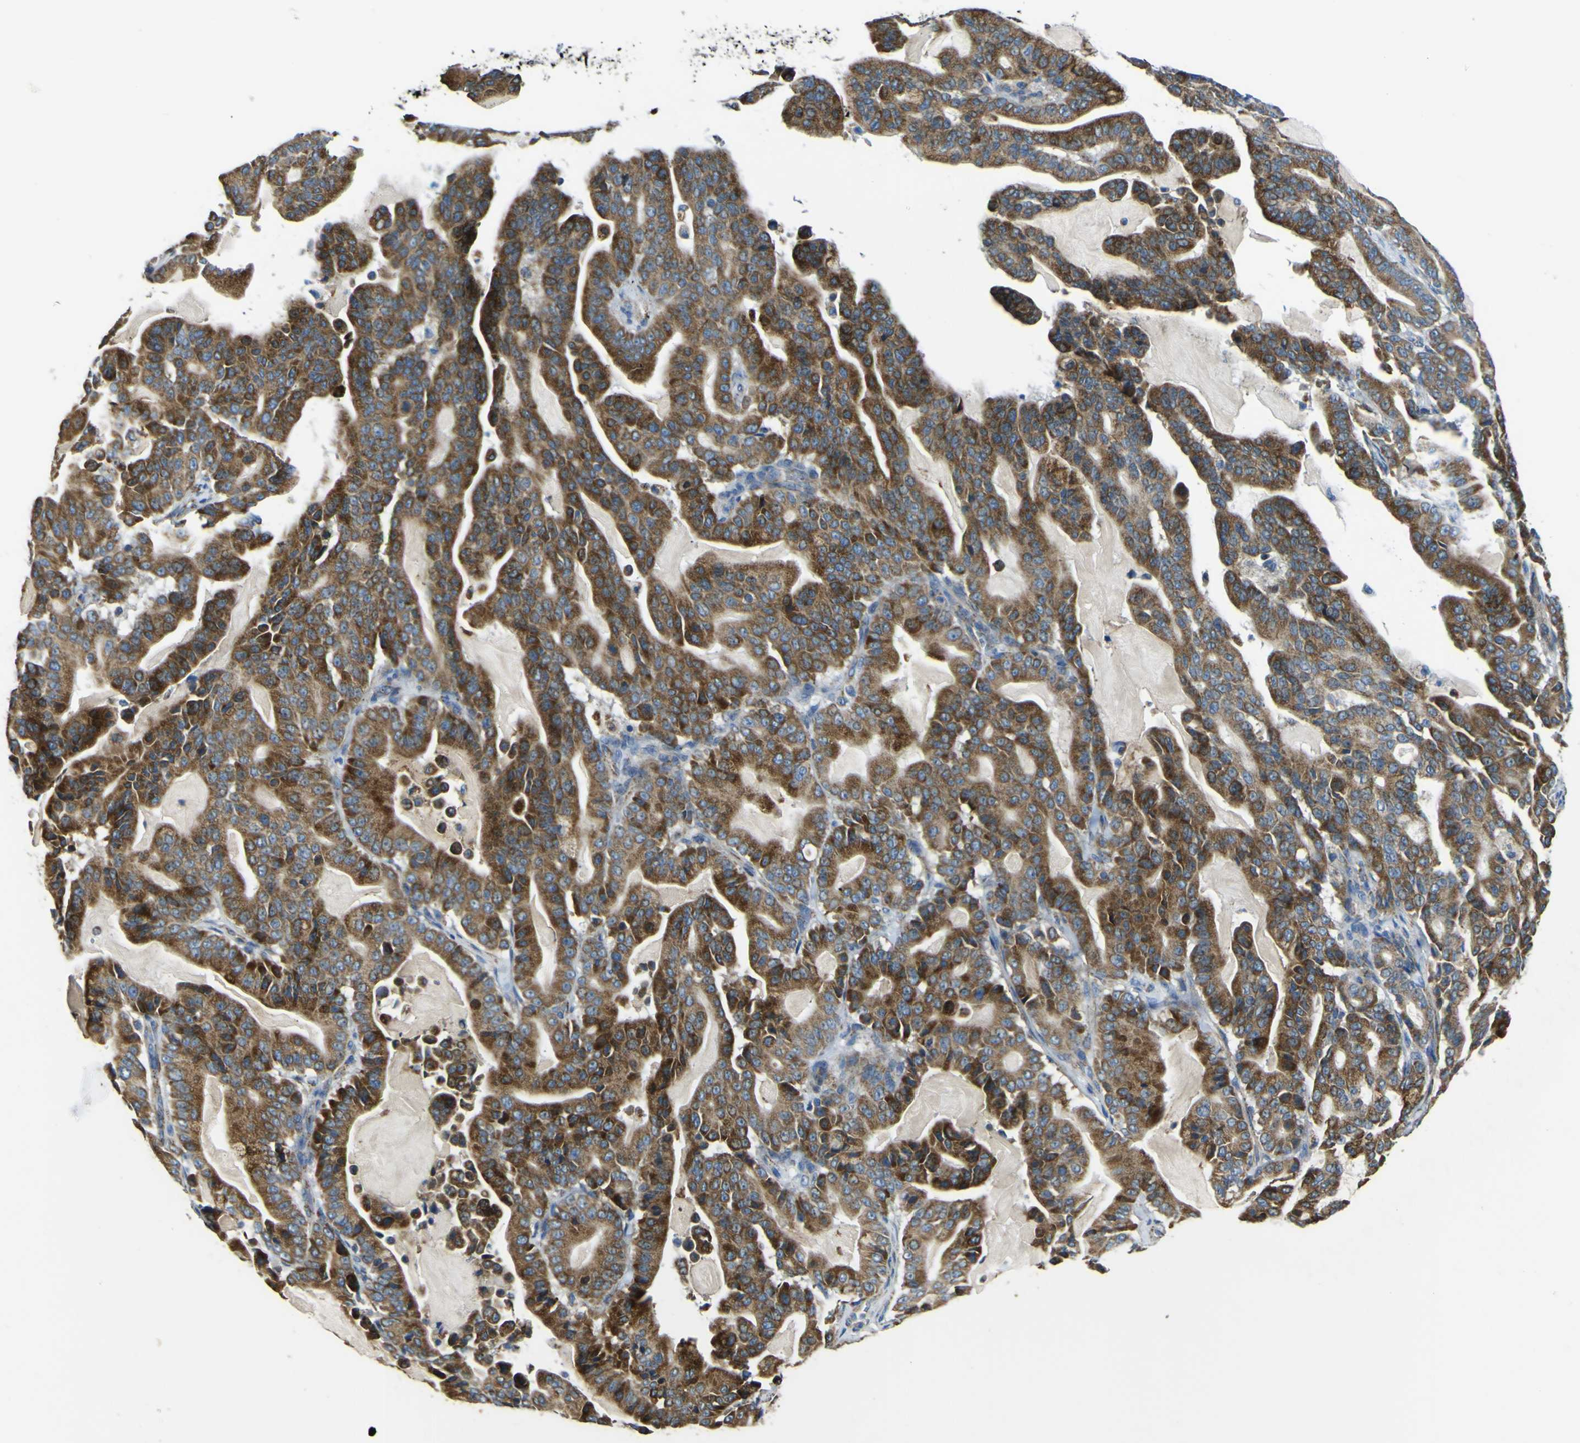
{"staining": {"intensity": "moderate", "quantity": ">75%", "location": "cytoplasmic/membranous"}, "tissue": "pancreatic cancer", "cell_type": "Tumor cells", "image_type": "cancer", "snomed": [{"axis": "morphology", "description": "Adenocarcinoma, NOS"}, {"axis": "topography", "description": "Pancreas"}], "caption": "Protein staining of pancreatic adenocarcinoma tissue shows moderate cytoplasmic/membranous staining in about >75% of tumor cells.", "gene": "ALDH18A1", "patient": {"sex": "male", "age": 63}}